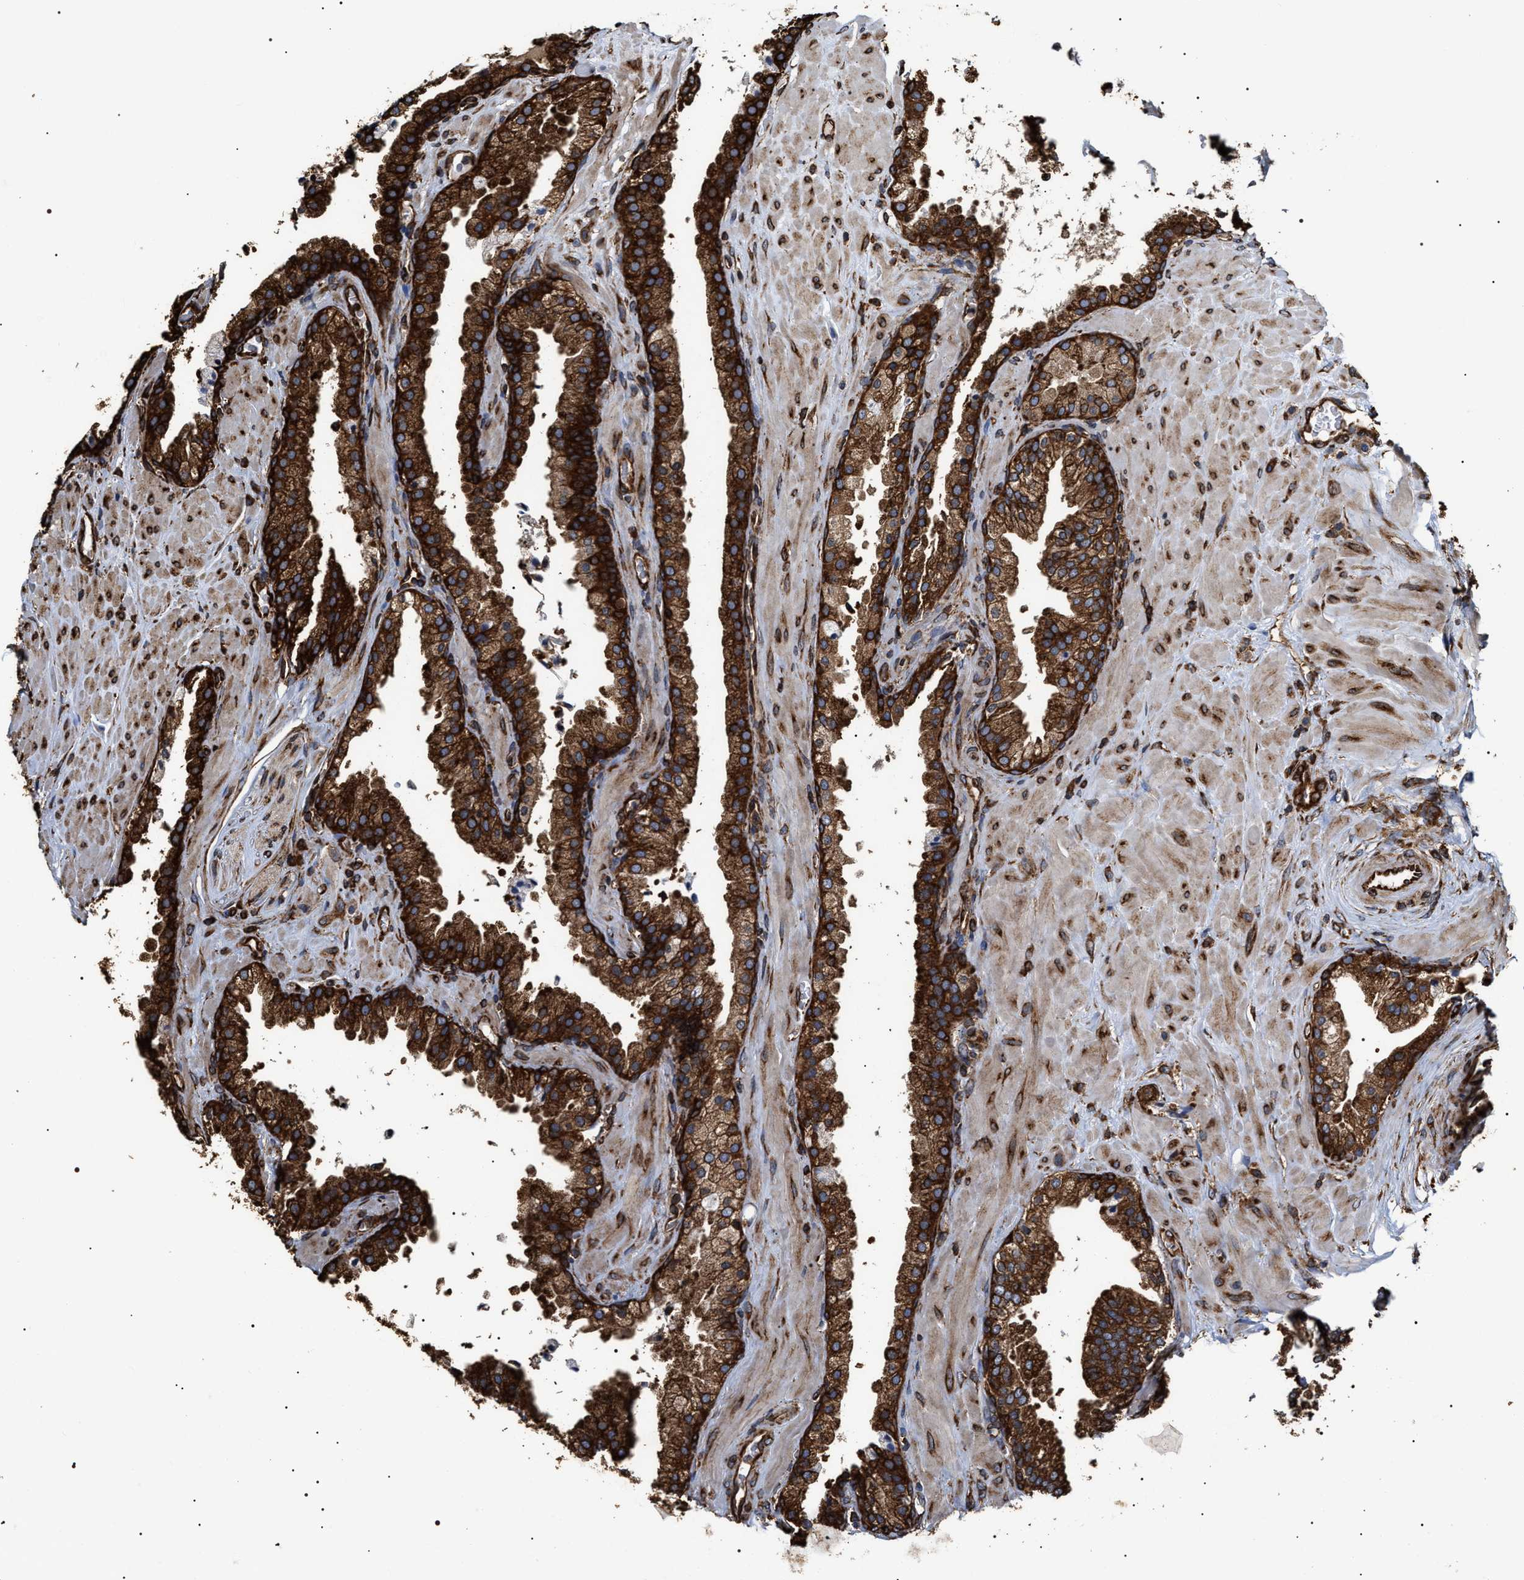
{"staining": {"intensity": "strong", "quantity": ">75%", "location": "cytoplasmic/membranous"}, "tissue": "prostate cancer", "cell_type": "Tumor cells", "image_type": "cancer", "snomed": [{"axis": "morphology", "description": "Adenocarcinoma, Low grade"}, {"axis": "topography", "description": "Prostate"}], "caption": "Protein expression analysis of prostate cancer (low-grade adenocarcinoma) displays strong cytoplasmic/membranous positivity in about >75% of tumor cells. (Stains: DAB (3,3'-diaminobenzidine) in brown, nuclei in blue, Microscopy: brightfield microscopy at high magnification).", "gene": "SERBP1", "patient": {"sex": "male", "age": 71}}